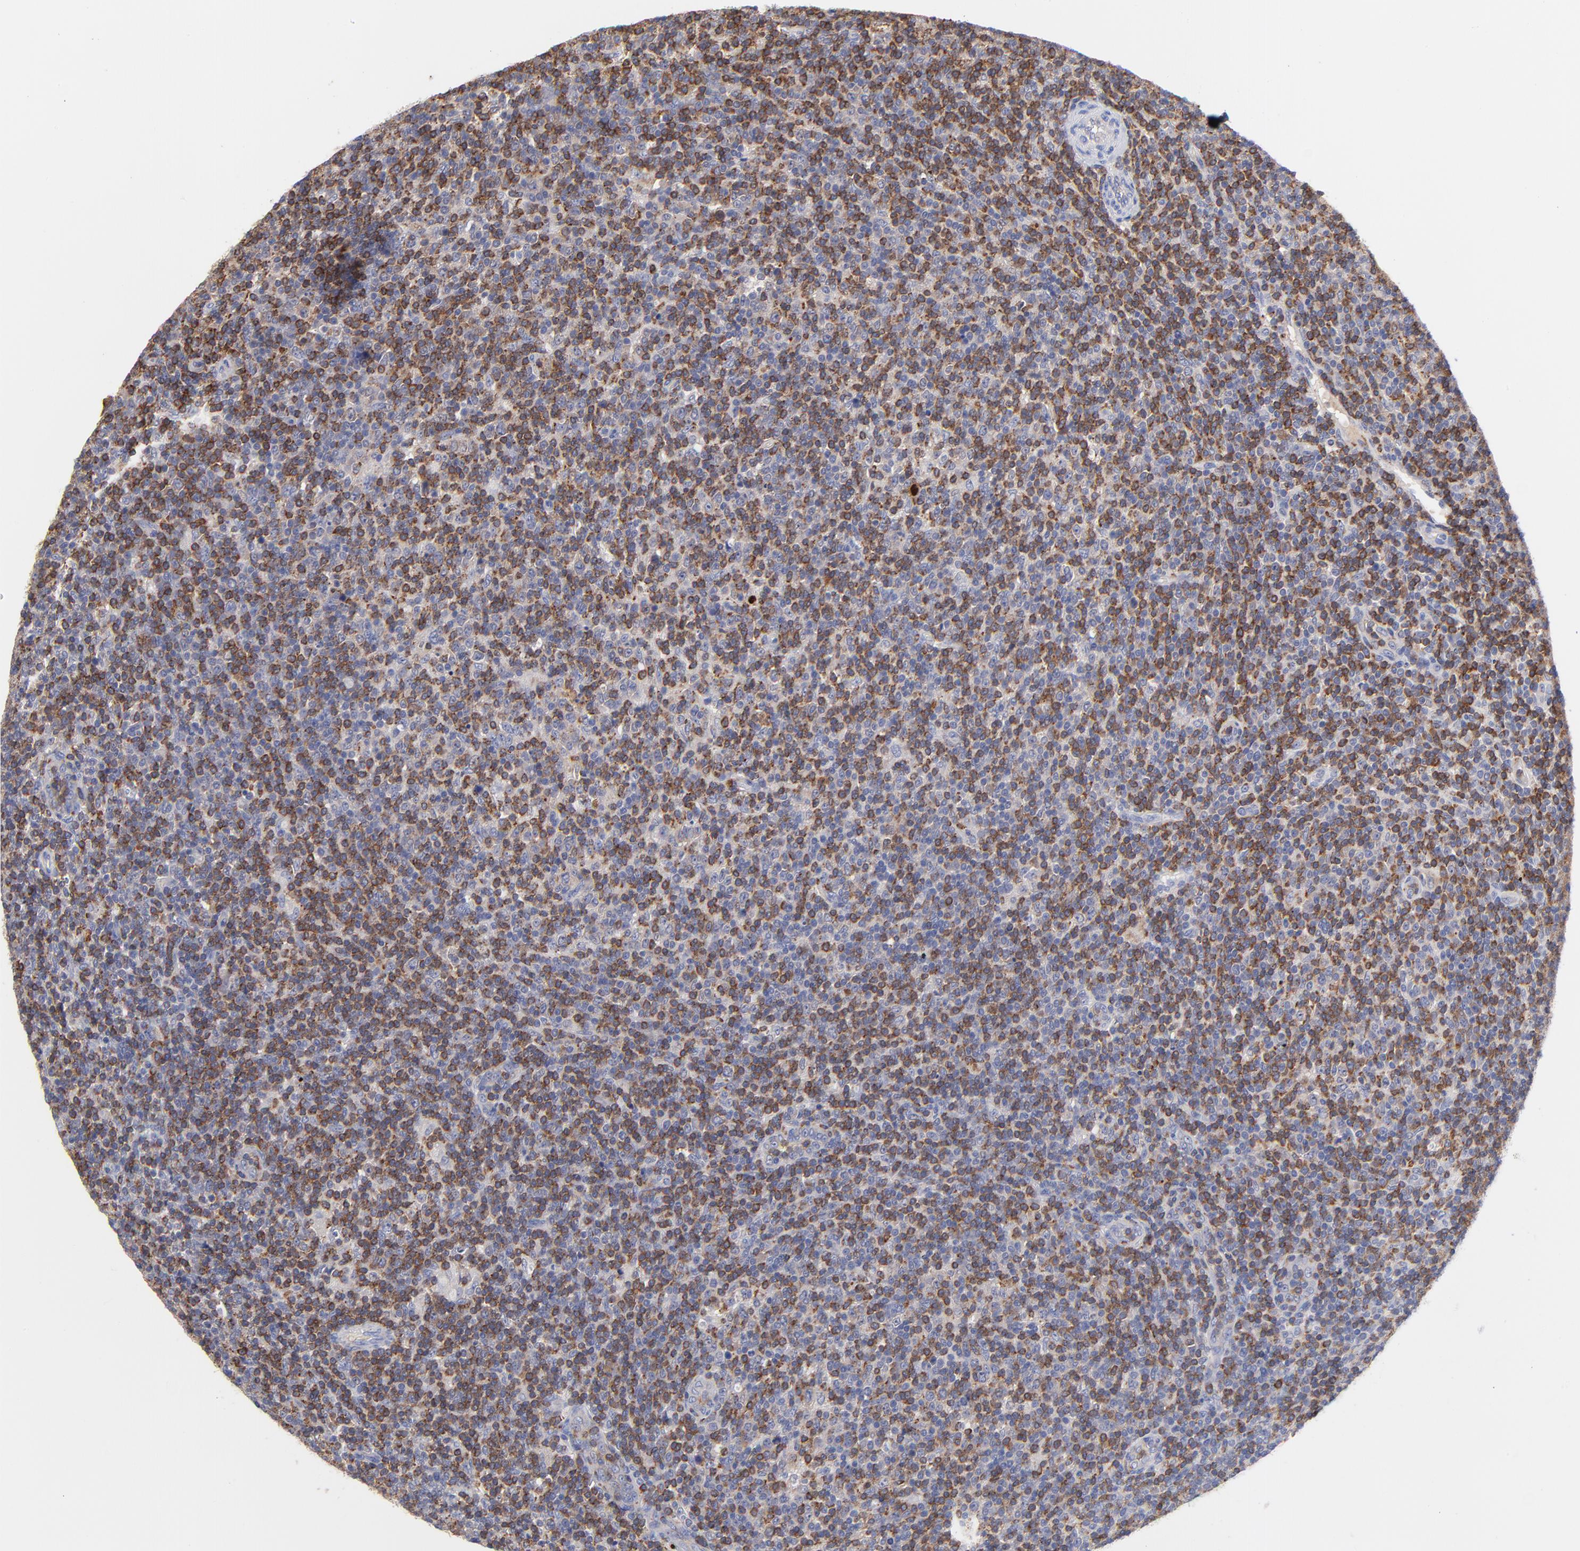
{"staining": {"intensity": "negative", "quantity": "none", "location": "none"}, "tissue": "lymphoma", "cell_type": "Tumor cells", "image_type": "cancer", "snomed": [{"axis": "morphology", "description": "Malignant lymphoma, non-Hodgkin's type, Low grade"}, {"axis": "topography", "description": "Lymph node"}], "caption": "A histopathology image of human low-grade malignant lymphoma, non-Hodgkin's type is negative for staining in tumor cells.", "gene": "KREMEN2", "patient": {"sex": "male", "age": 70}}